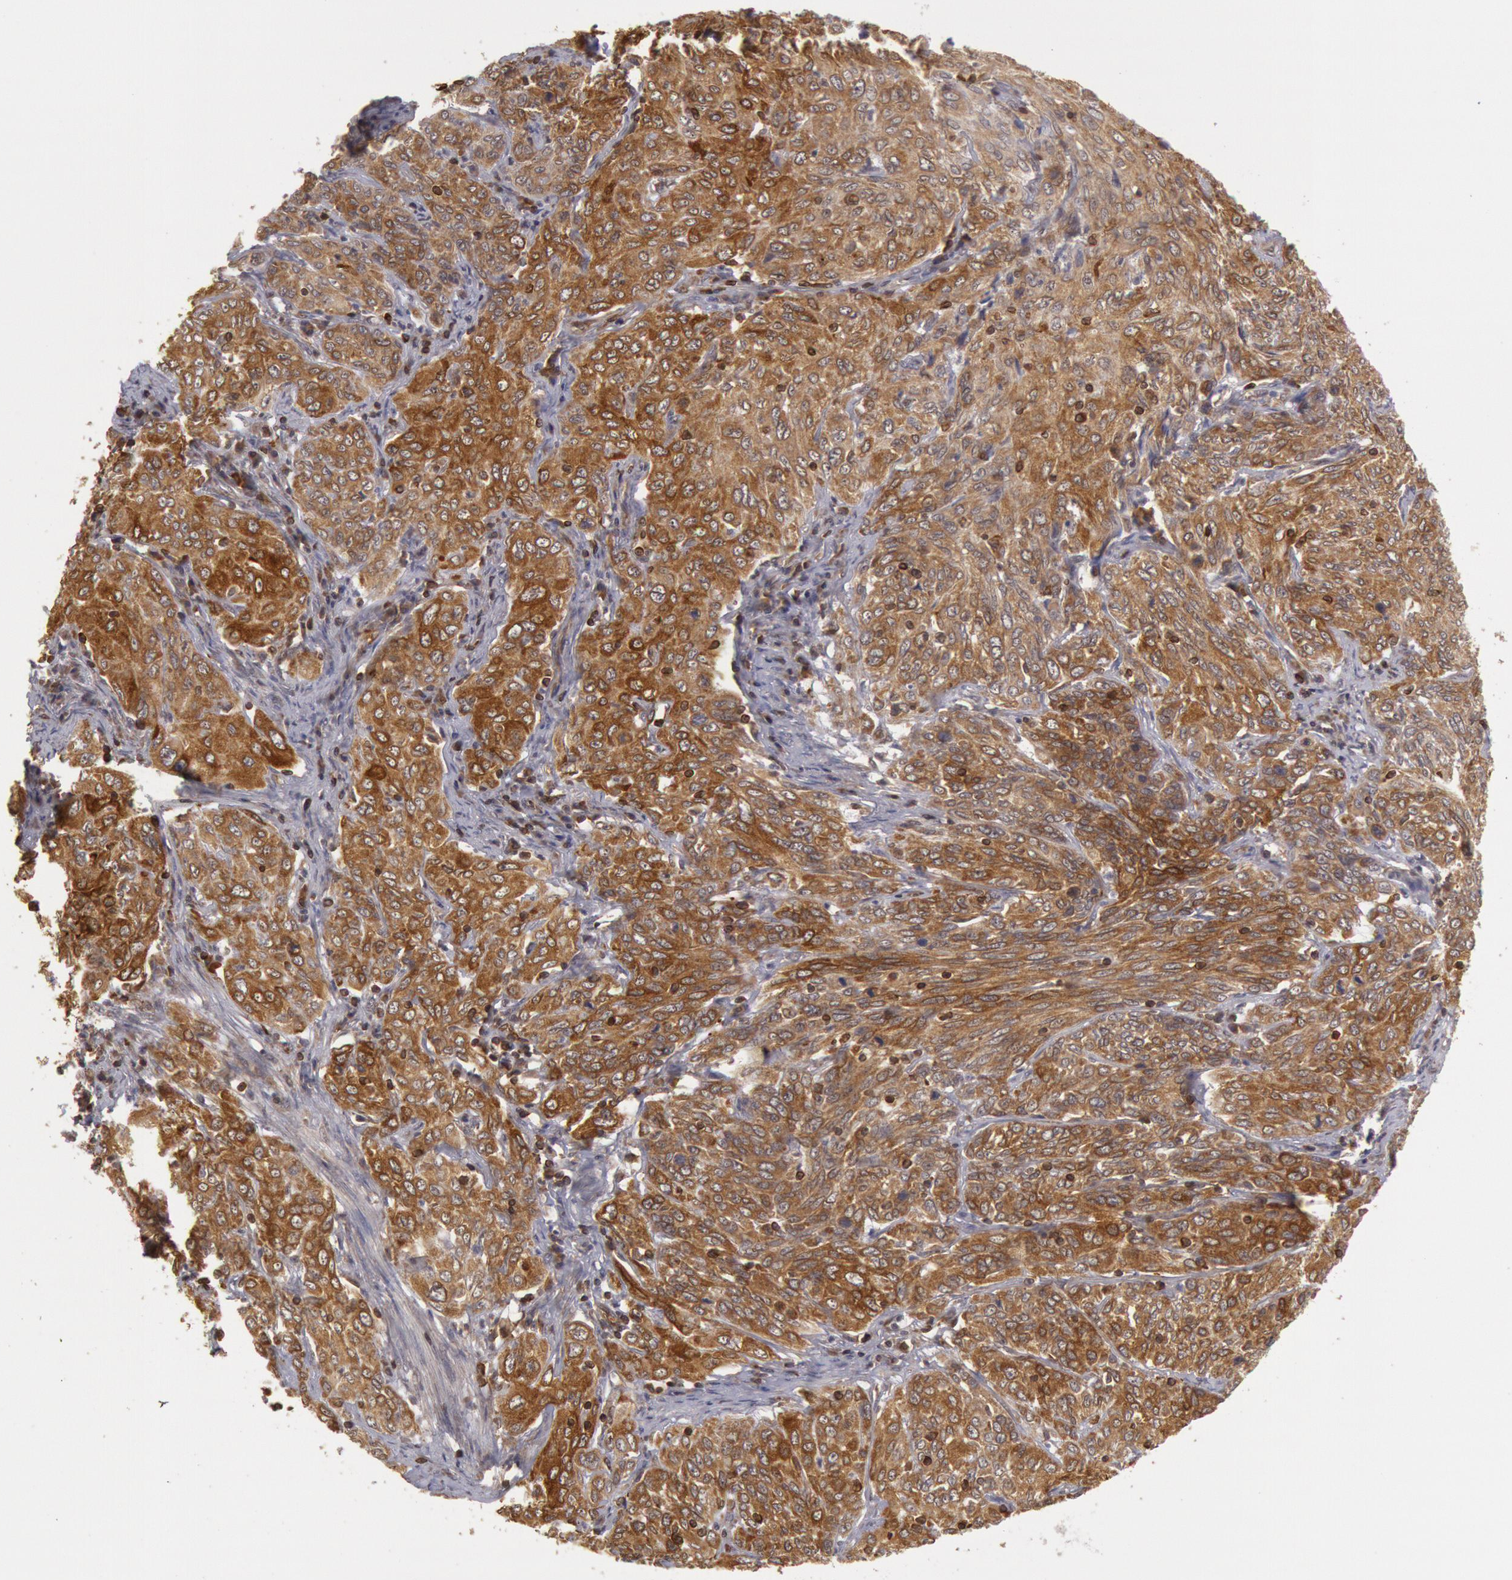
{"staining": {"intensity": "moderate", "quantity": ">75%", "location": "cytoplasmic/membranous"}, "tissue": "cervical cancer", "cell_type": "Tumor cells", "image_type": "cancer", "snomed": [{"axis": "morphology", "description": "Squamous cell carcinoma, NOS"}, {"axis": "topography", "description": "Cervix"}], "caption": "This photomicrograph shows IHC staining of human cervical cancer (squamous cell carcinoma), with medium moderate cytoplasmic/membranous positivity in about >75% of tumor cells.", "gene": "TAP2", "patient": {"sex": "female", "age": 38}}